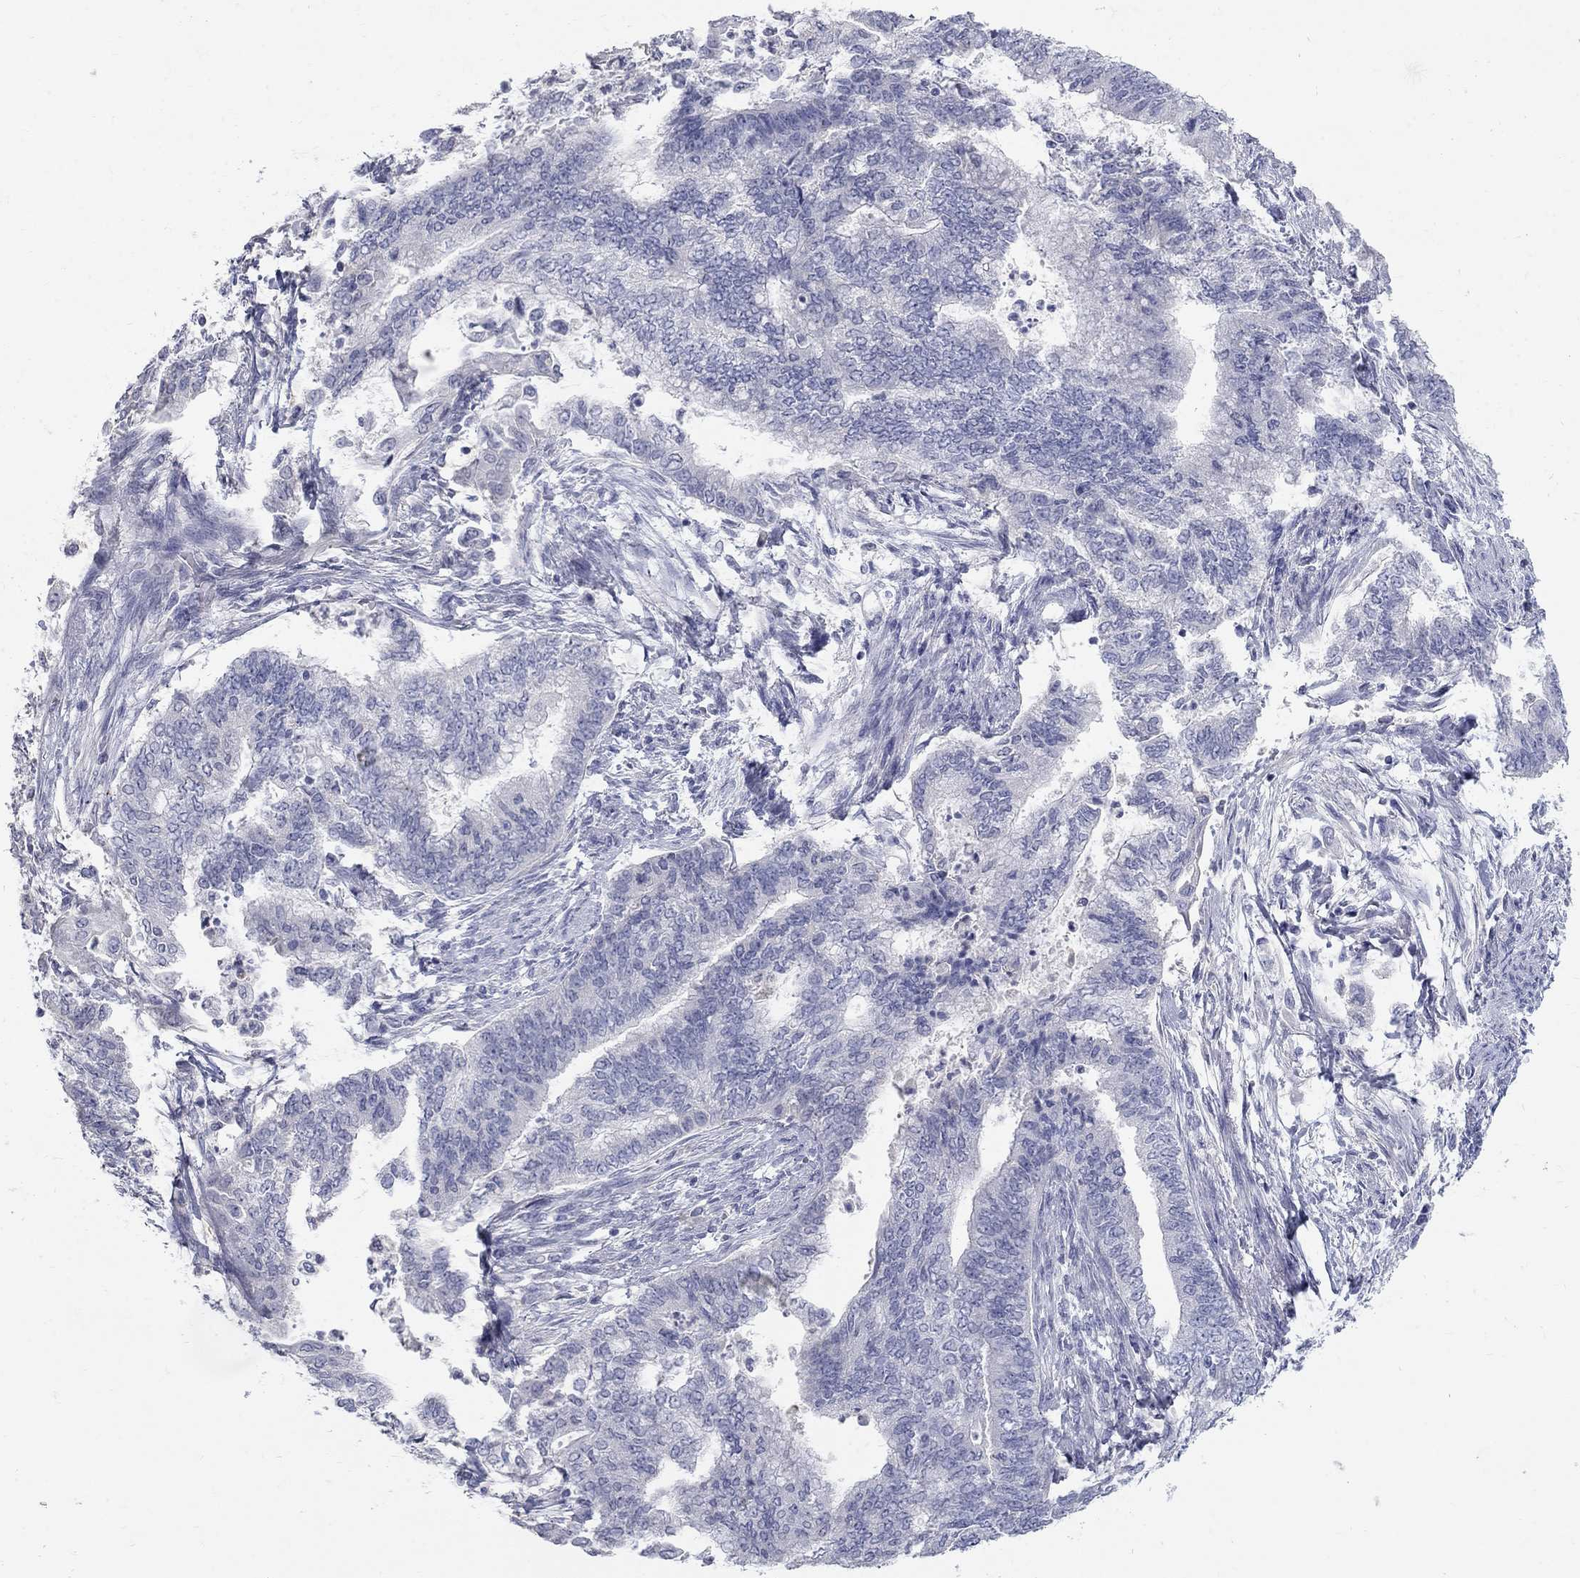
{"staining": {"intensity": "negative", "quantity": "none", "location": "none"}, "tissue": "endometrial cancer", "cell_type": "Tumor cells", "image_type": "cancer", "snomed": [{"axis": "morphology", "description": "Adenocarcinoma, NOS"}, {"axis": "topography", "description": "Endometrium"}], "caption": "Immunohistochemistry micrograph of human adenocarcinoma (endometrial) stained for a protein (brown), which demonstrates no staining in tumor cells.", "gene": "PTH1R", "patient": {"sex": "female", "age": 65}}